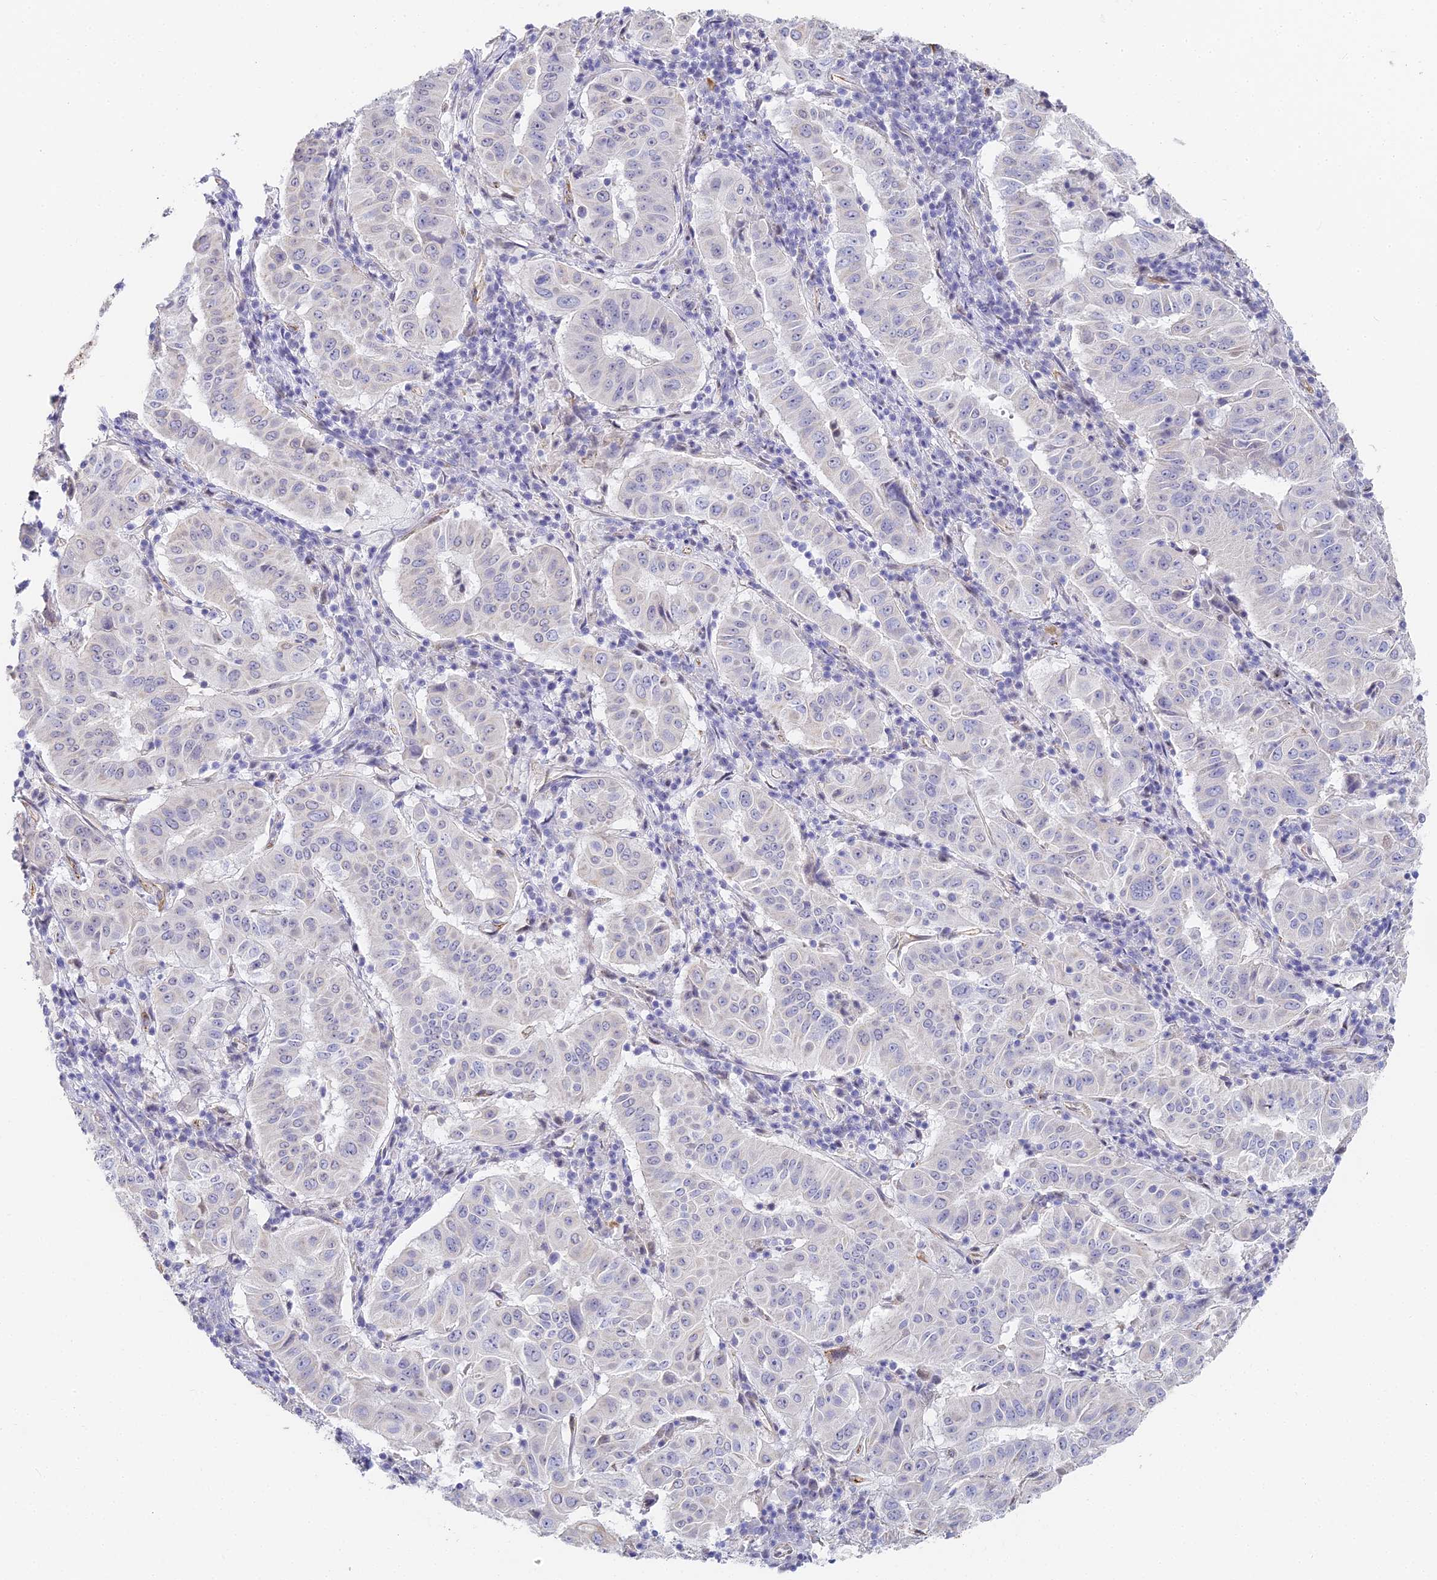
{"staining": {"intensity": "negative", "quantity": "none", "location": "none"}, "tissue": "pancreatic cancer", "cell_type": "Tumor cells", "image_type": "cancer", "snomed": [{"axis": "morphology", "description": "Adenocarcinoma, NOS"}, {"axis": "topography", "description": "Pancreas"}], "caption": "A high-resolution histopathology image shows IHC staining of pancreatic cancer, which demonstrates no significant positivity in tumor cells.", "gene": "GJA1", "patient": {"sex": "male", "age": 63}}